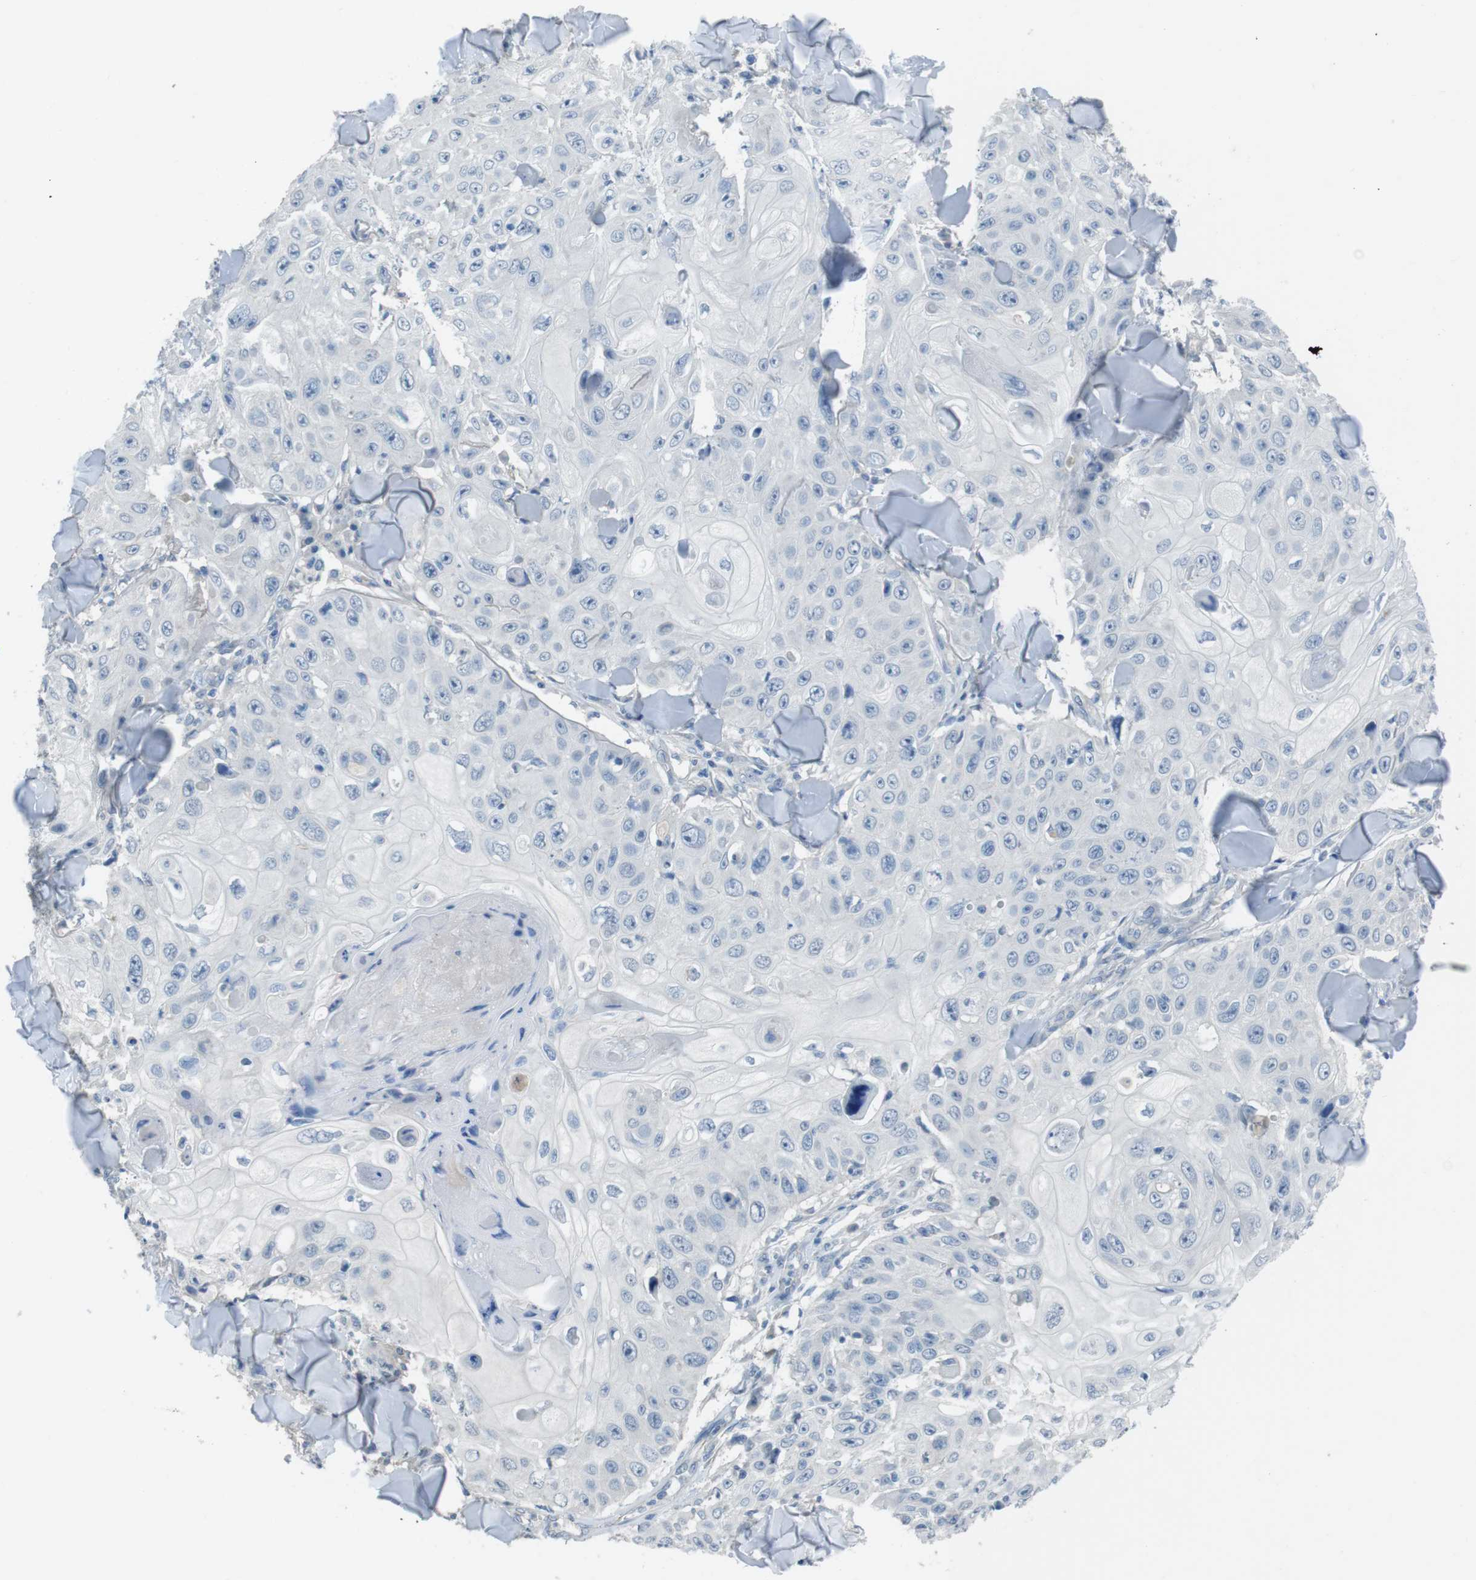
{"staining": {"intensity": "negative", "quantity": "none", "location": "none"}, "tissue": "skin cancer", "cell_type": "Tumor cells", "image_type": "cancer", "snomed": [{"axis": "morphology", "description": "Squamous cell carcinoma, NOS"}, {"axis": "topography", "description": "Skin"}], "caption": "Skin cancer stained for a protein using IHC demonstrates no positivity tumor cells.", "gene": "CYP2C8", "patient": {"sex": "male", "age": 86}}